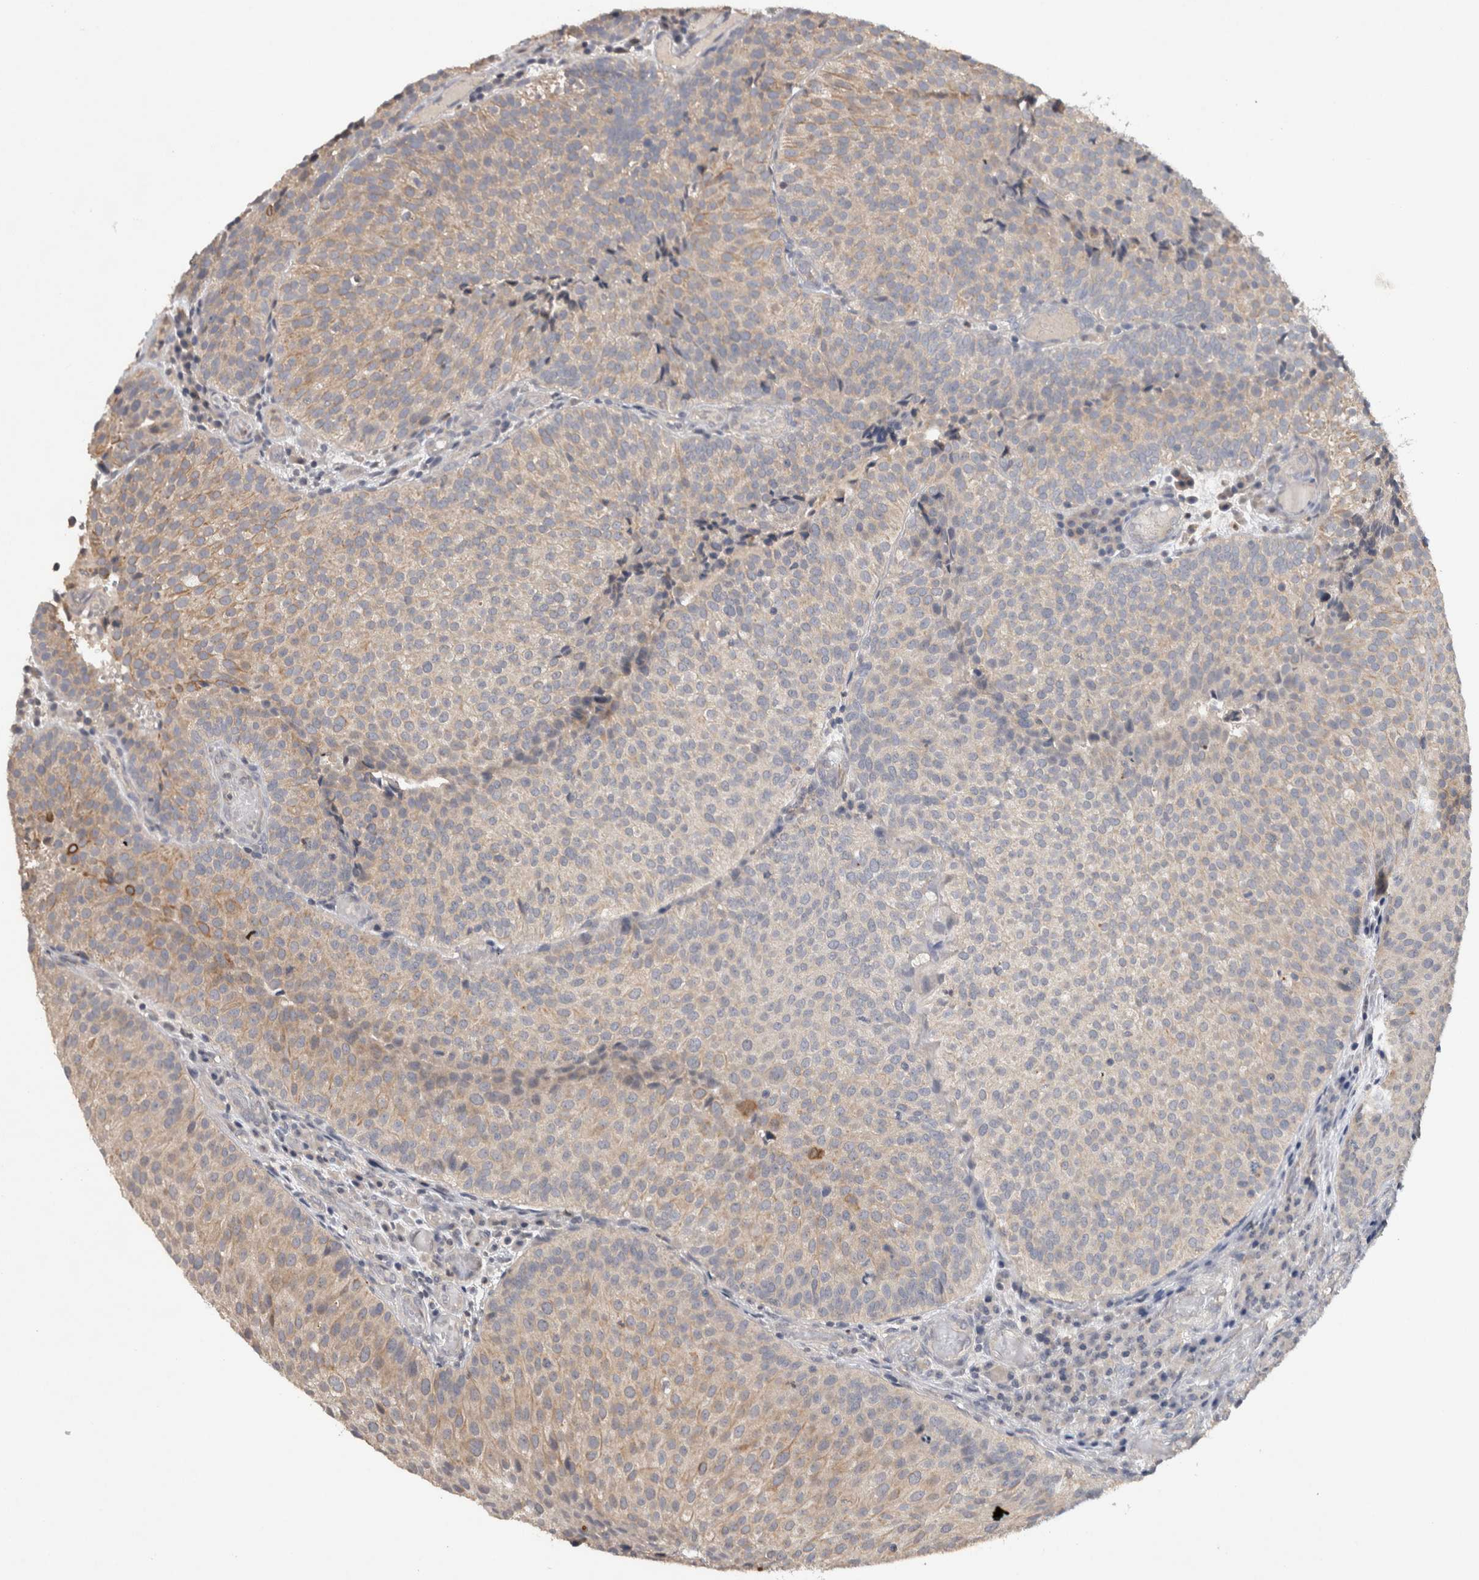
{"staining": {"intensity": "weak", "quantity": ">75%", "location": "cytoplasmic/membranous"}, "tissue": "urothelial cancer", "cell_type": "Tumor cells", "image_type": "cancer", "snomed": [{"axis": "morphology", "description": "Urothelial carcinoma, Low grade"}, {"axis": "topography", "description": "Urinary bladder"}], "caption": "IHC (DAB) staining of low-grade urothelial carcinoma reveals weak cytoplasmic/membranous protein positivity in approximately >75% of tumor cells.", "gene": "HEXD", "patient": {"sex": "male", "age": 86}}